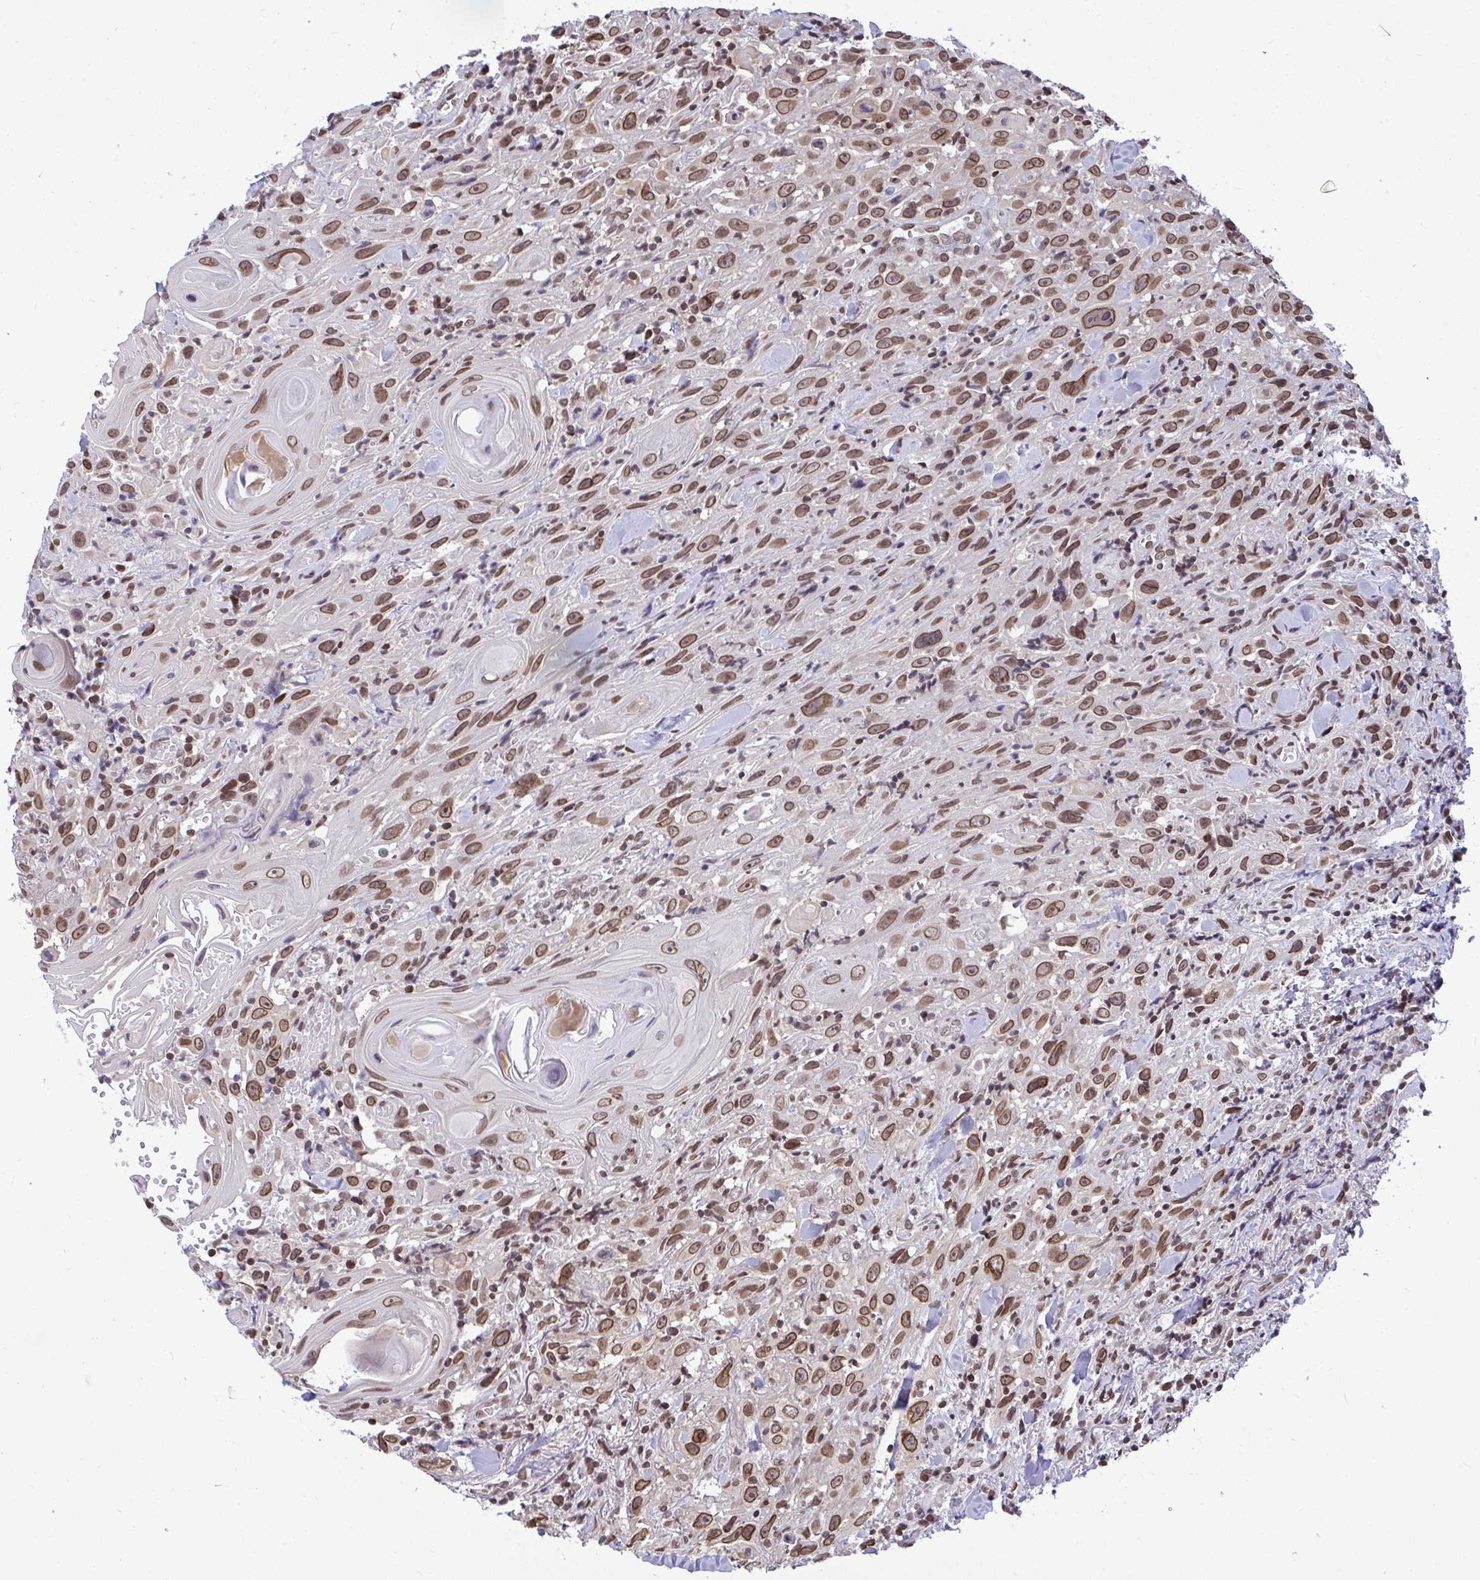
{"staining": {"intensity": "moderate", "quantity": ">75%", "location": "cytoplasmic/membranous,nuclear"}, "tissue": "head and neck cancer", "cell_type": "Tumor cells", "image_type": "cancer", "snomed": [{"axis": "morphology", "description": "Squamous cell carcinoma, NOS"}, {"axis": "topography", "description": "Head-Neck"}], "caption": "This micrograph displays head and neck squamous cell carcinoma stained with immunohistochemistry to label a protein in brown. The cytoplasmic/membranous and nuclear of tumor cells show moderate positivity for the protein. Nuclei are counter-stained blue.", "gene": "JPT1", "patient": {"sex": "female", "age": 95}}